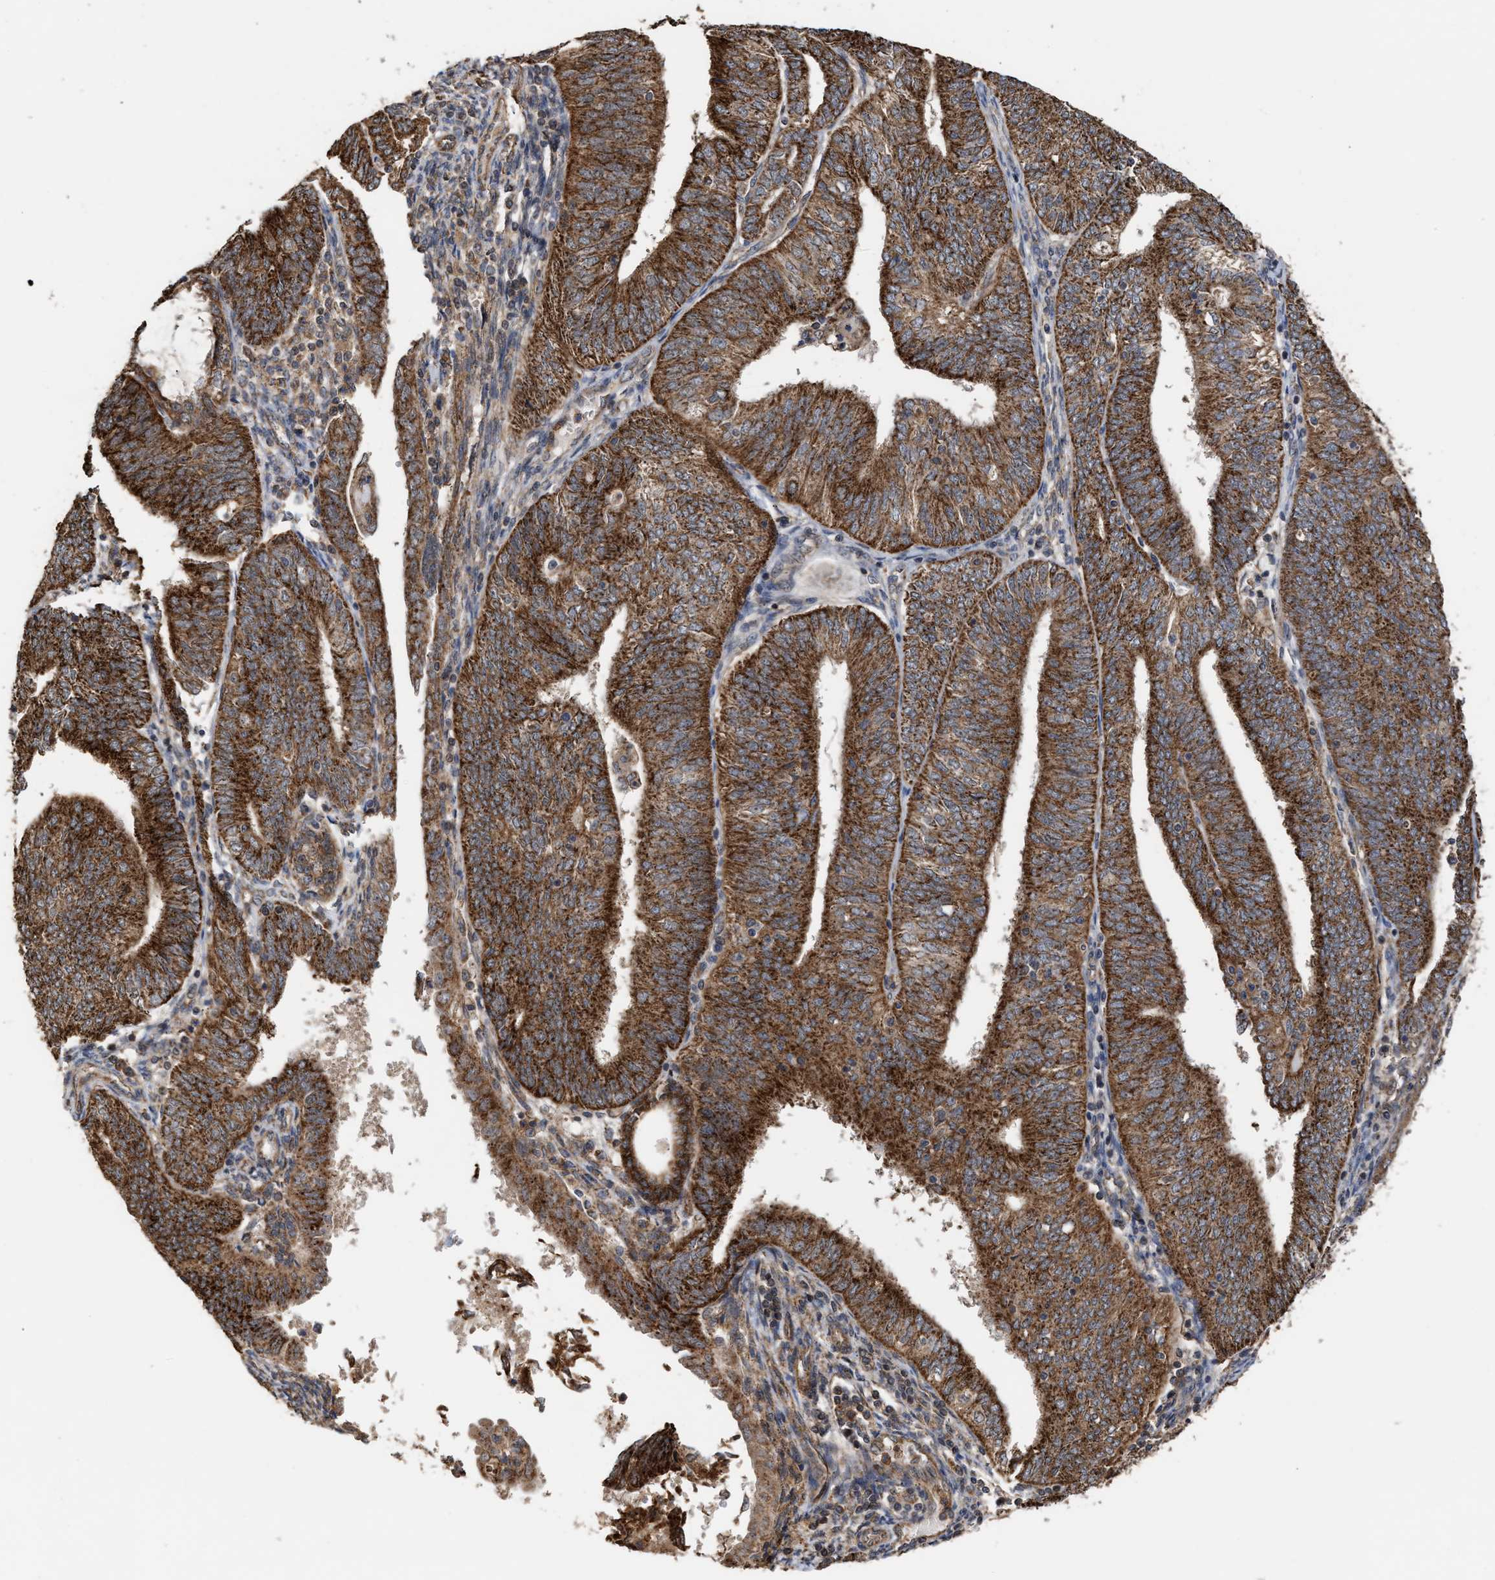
{"staining": {"intensity": "strong", "quantity": ">75%", "location": "cytoplasmic/membranous"}, "tissue": "endometrial cancer", "cell_type": "Tumor cells", "image_type": "cancer", "snomed": [{"axis": "morphology", "description": "Adenocarcinoma, NOS"}, {"axis": "topography", "description": "Endometrium"}], "caption": "Protein analysis of endometrial cancer (adenocarcinoma) tissue displays strong cytoplasmic/membranous positivity in approximately >75% of tumor cells.", "gene": "EXOSC2", "patient": {"sex": "female", "age": 58}}